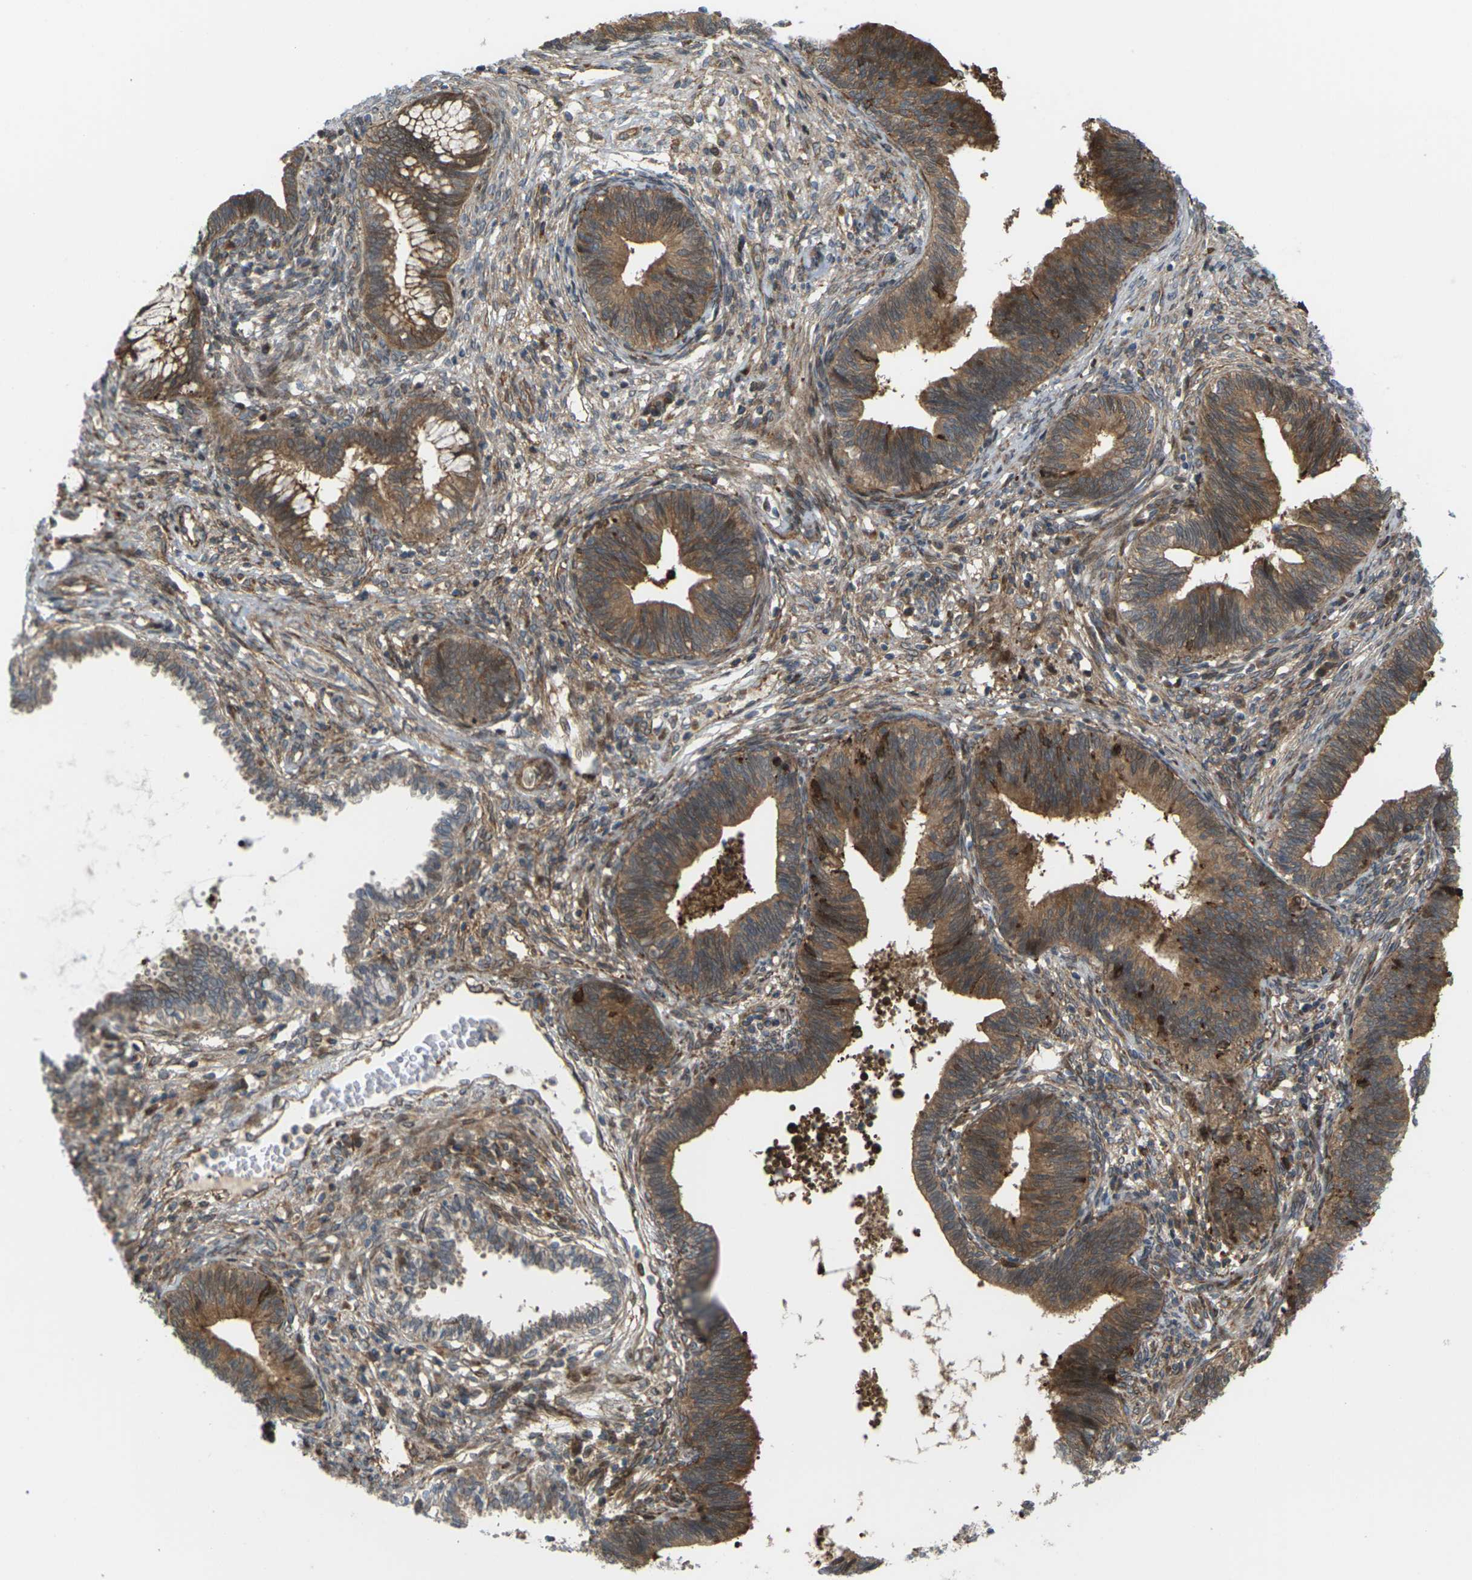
{"staining": {"intensity": "moderate", "quantity": ">75%", "location": "cytoplasmic/membranous"}, "tissue": "cervical cancer", "cell_type": "Tumor cells", "image_type": "cancer", "snomed": [{"axis": "morphology", "description": "Adenocarcinoma, NOS"}, {"axis": "topography", "description": "Cervix"}], "caption": "DAB immunohistochemical staining of human adenocarcinoma (cervical) displays moderate cytoplasmic/membranous protein positivity in approximately >75% of tumor cells.", "gene": "ROBO1", "patient": {"sex": "female", "age": 44}}